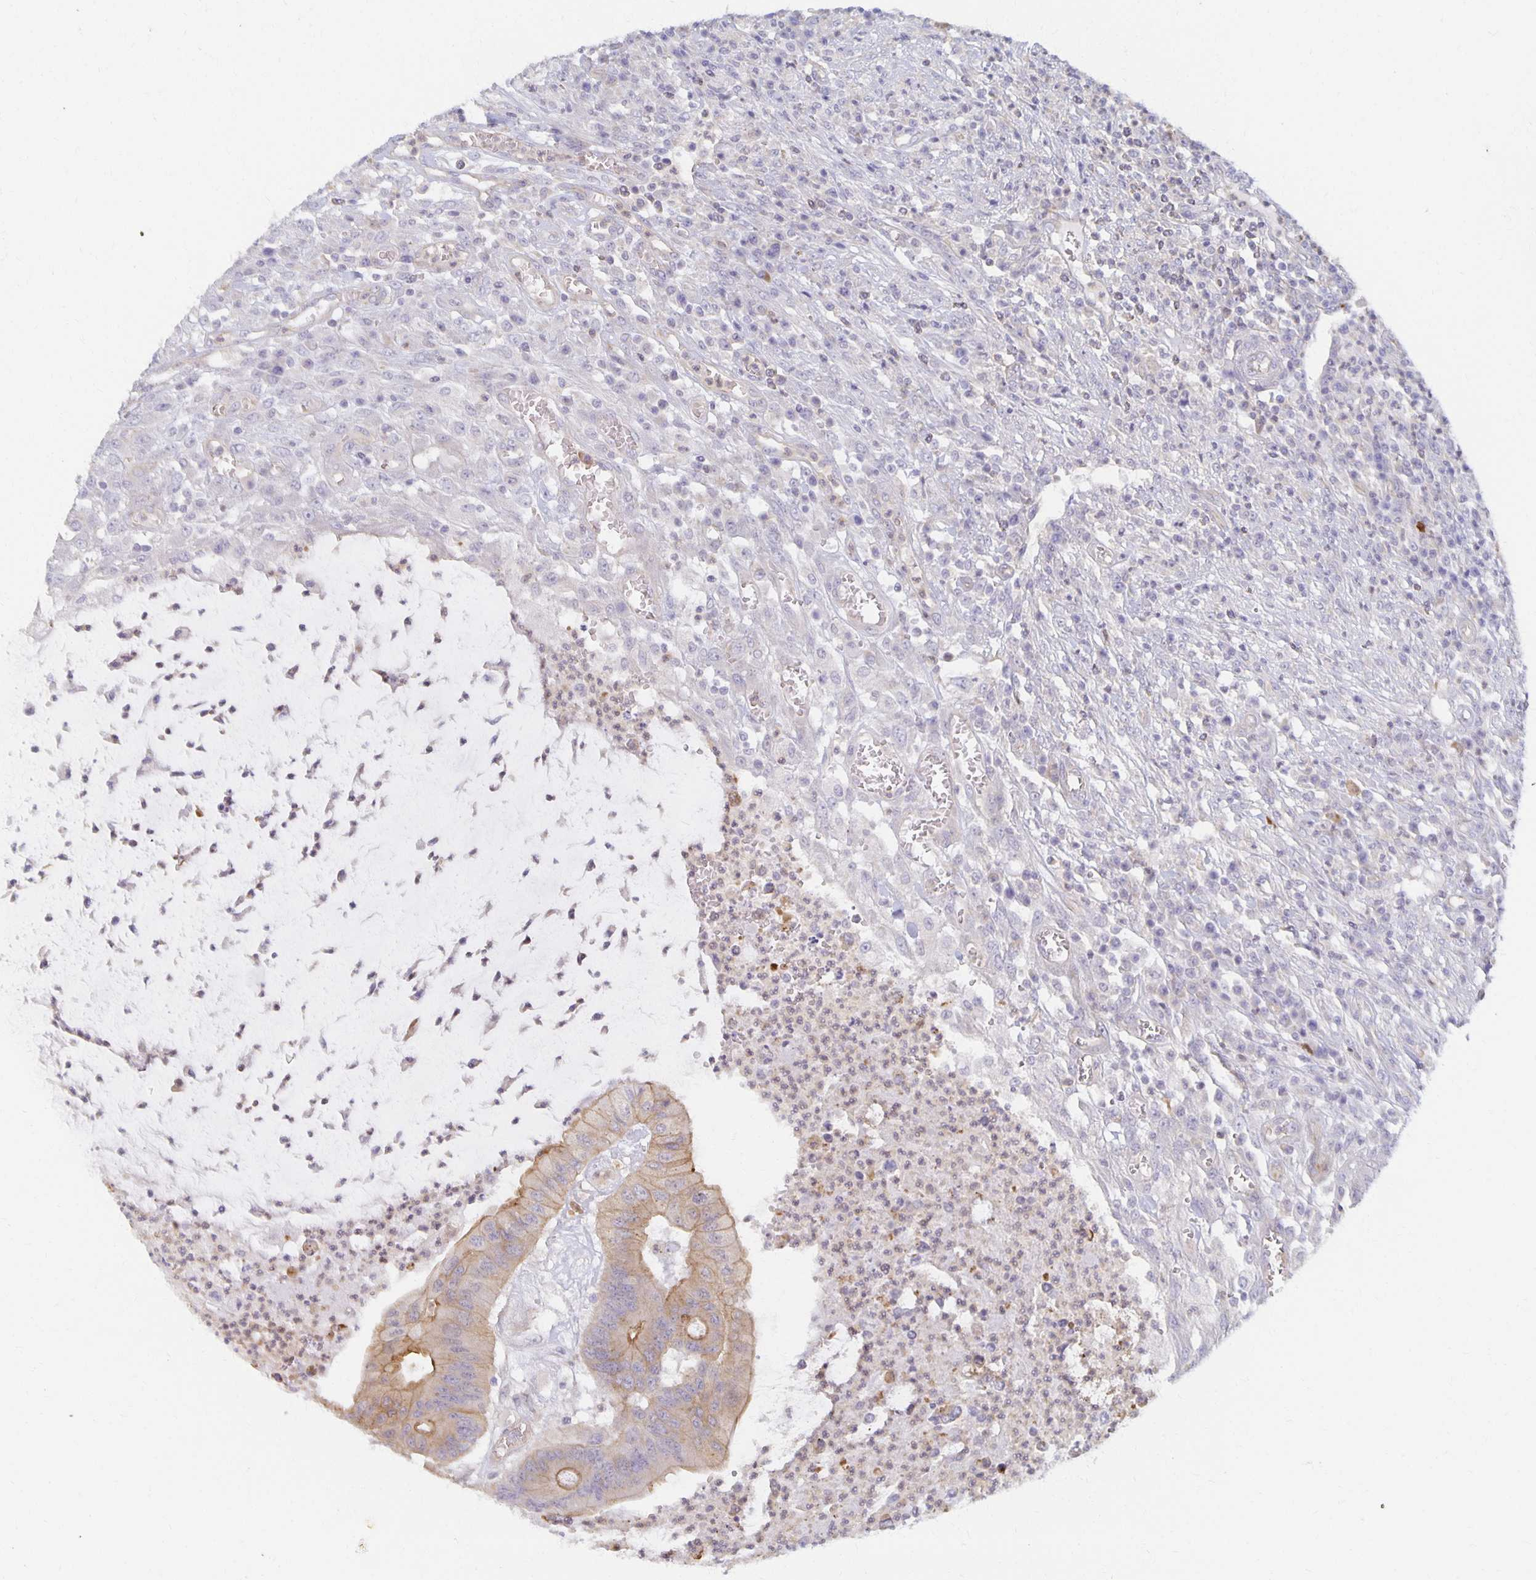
{"staining": {"intensity": "moderate", "quantity": "<25%", "location": "cytoplasmic/membranous"}, "tissue": "colorectal cancer", "cell_type": "Tumor cells", "image_type": "cancer", "snomed": [{"axis": "morphology", "description": "Adenocarcinoma, NOS"}, {"axis": "topography", "description": "Colon"}], "caption": "A high-resolution micrograph shows immunohistochemistry staining of colorectal cancer, which shows moderate cytoplasmic/membranous positivity in approximately <25% of tumor cells. (IHC, brightfield microscopy, high magnification).", "gene": "SORL1", "patient": {"sex": "male", "age": 65}}